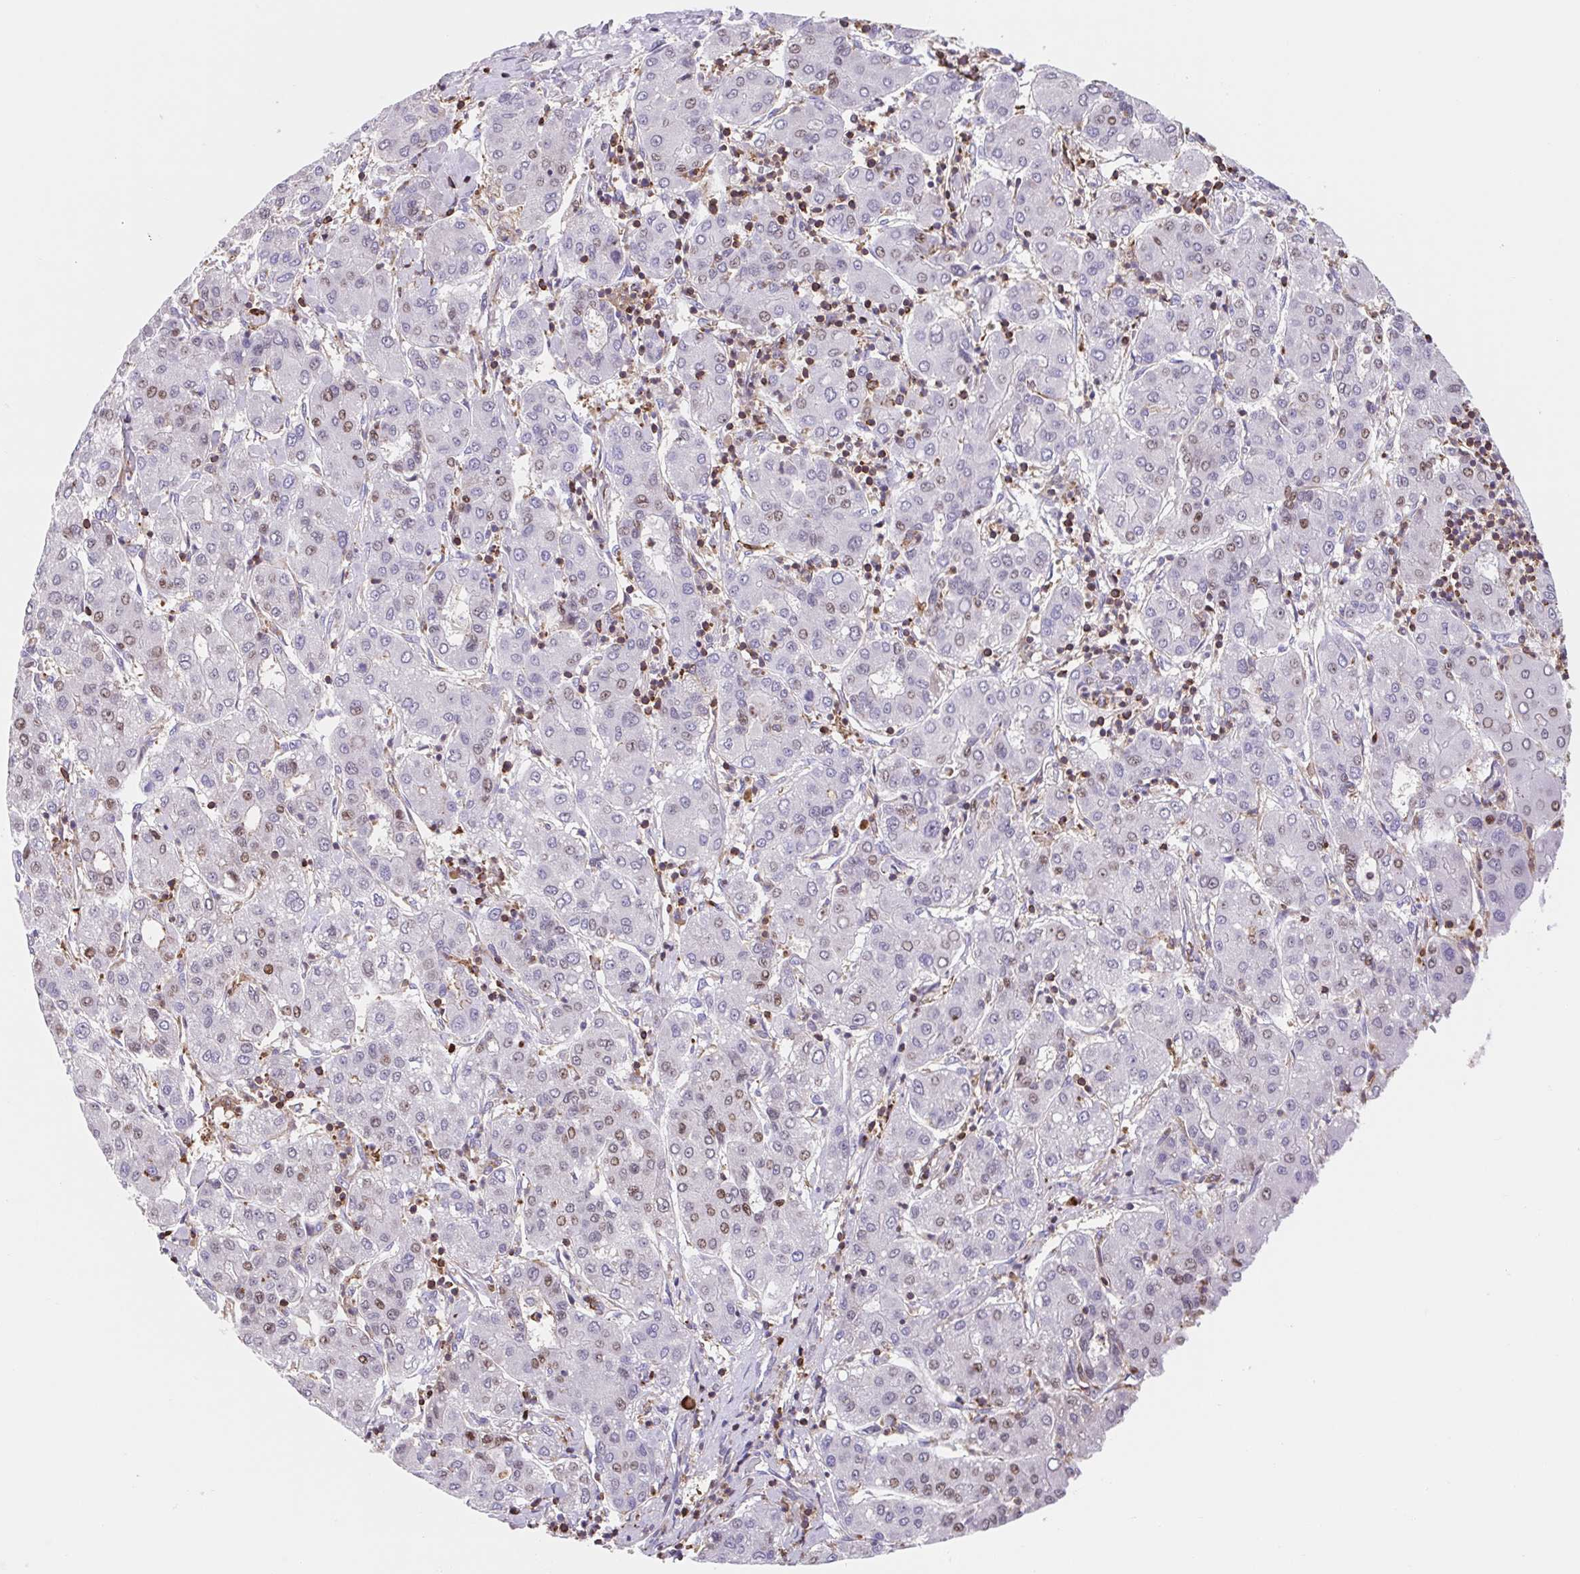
{"staining": {"intensity": "negative", "quantity": "none", "location": "none"}, "tissue": "liver cancer", "cell_type": "Tumor cells", "image_type": "cancer", "snomed": [{"axis": "morphology", "description": "Carcinoma, Hepatocellular, NOS"}, {"axis": "topography", "description": "Liver"}], "caption": "Image shows no significant protein staining in tumor cells of liver hepatocellular carcinoma.", "gene": "TPRG1", "patient": {"sex": "male", "age": 65}}